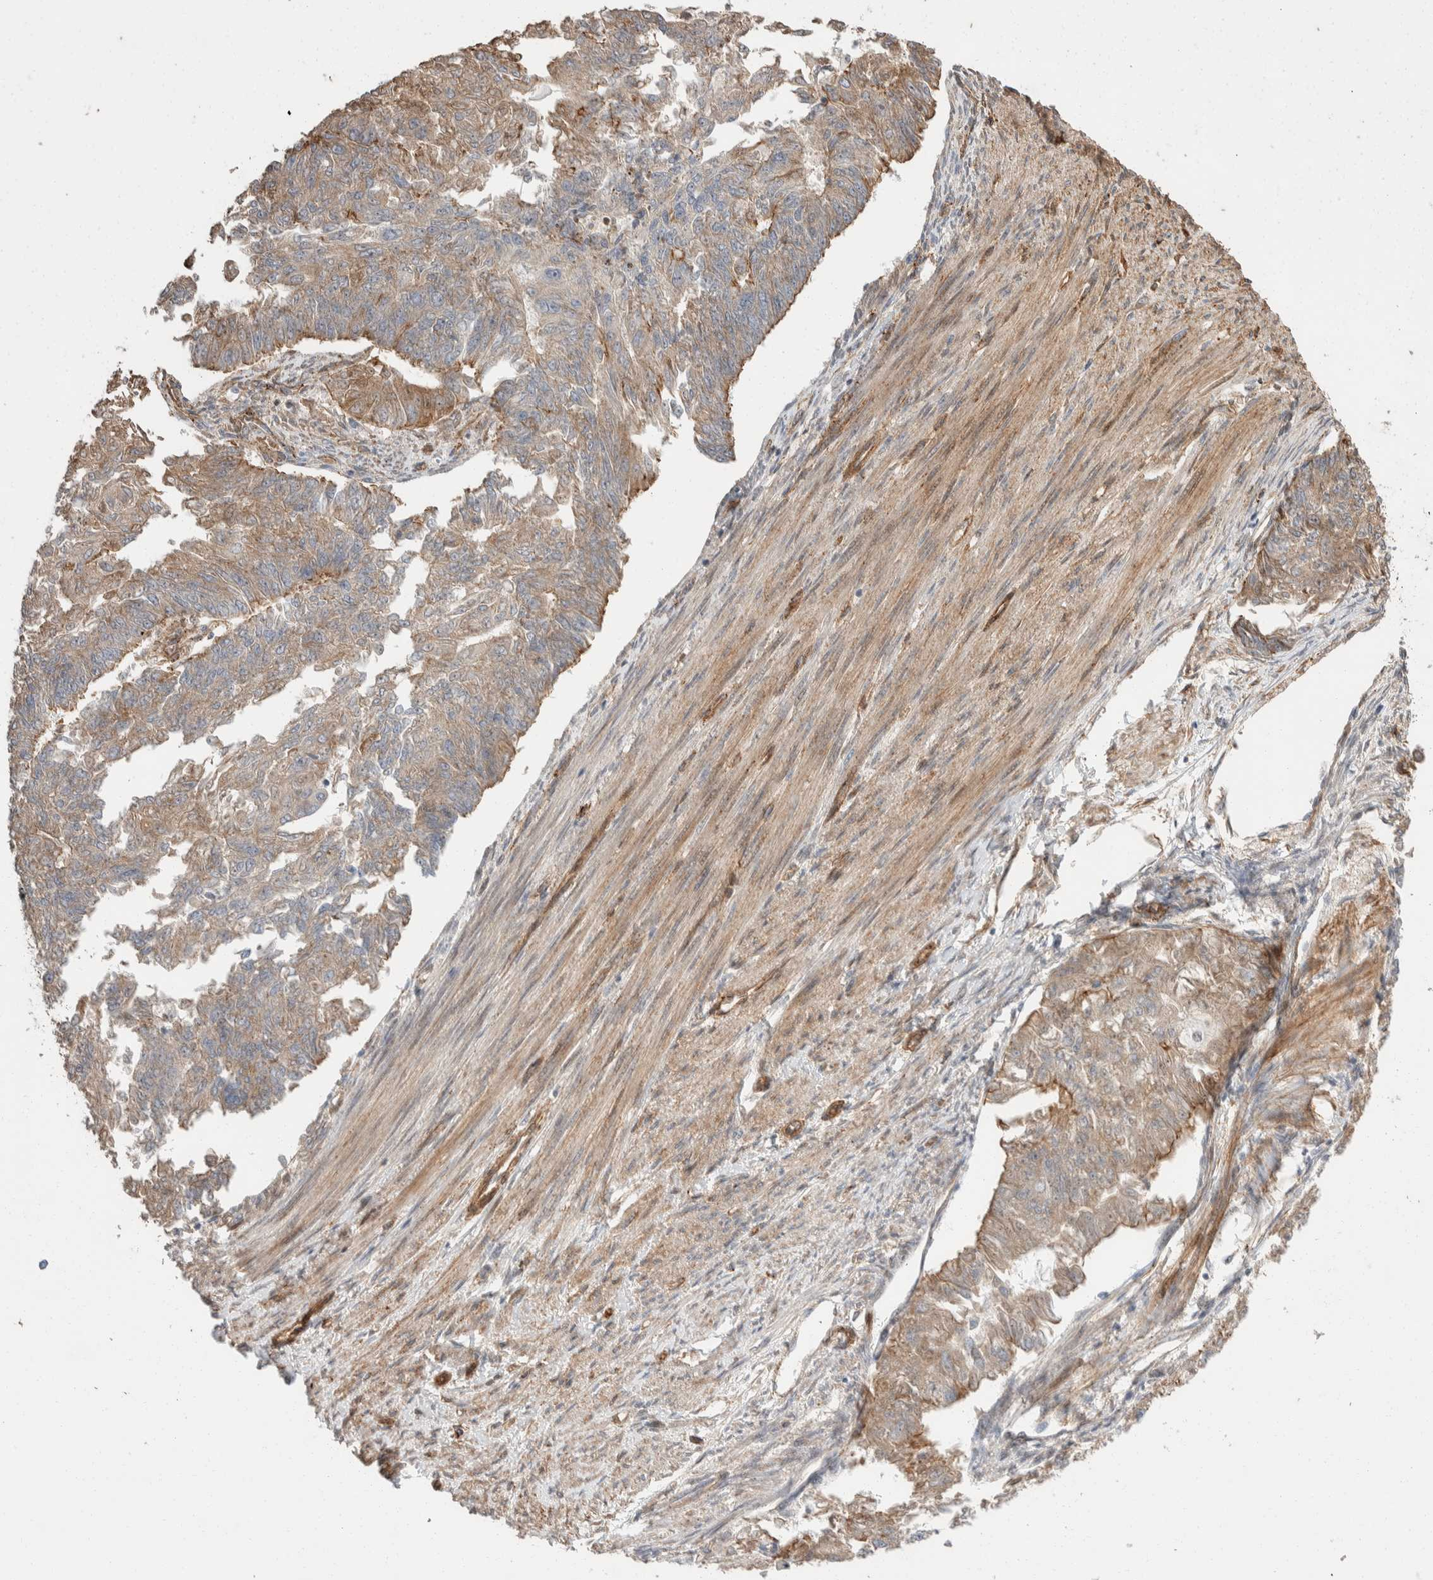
{"staining": {"intensity": "weak", "quantity": ">75%", "location": "cytoplasmic/membranous"}, "tissue": "endometrial cancer", "cell_type": "Tumor cells", "image_type": "cancer", "snomed": [{"axis": "morphology", "description": "Adenocarcinoma, NOS"}, {"axis": "topography", "description": "Endometrium"}], "caption": "Immunohistochemical staining of human adenocarcinoma (endometrial) exhibits weak cytoplasmic/membranous protein staining in about >75% of tumor cells.", "gene": "ERC1", "patient": {"sex": "female", "age": 32}}